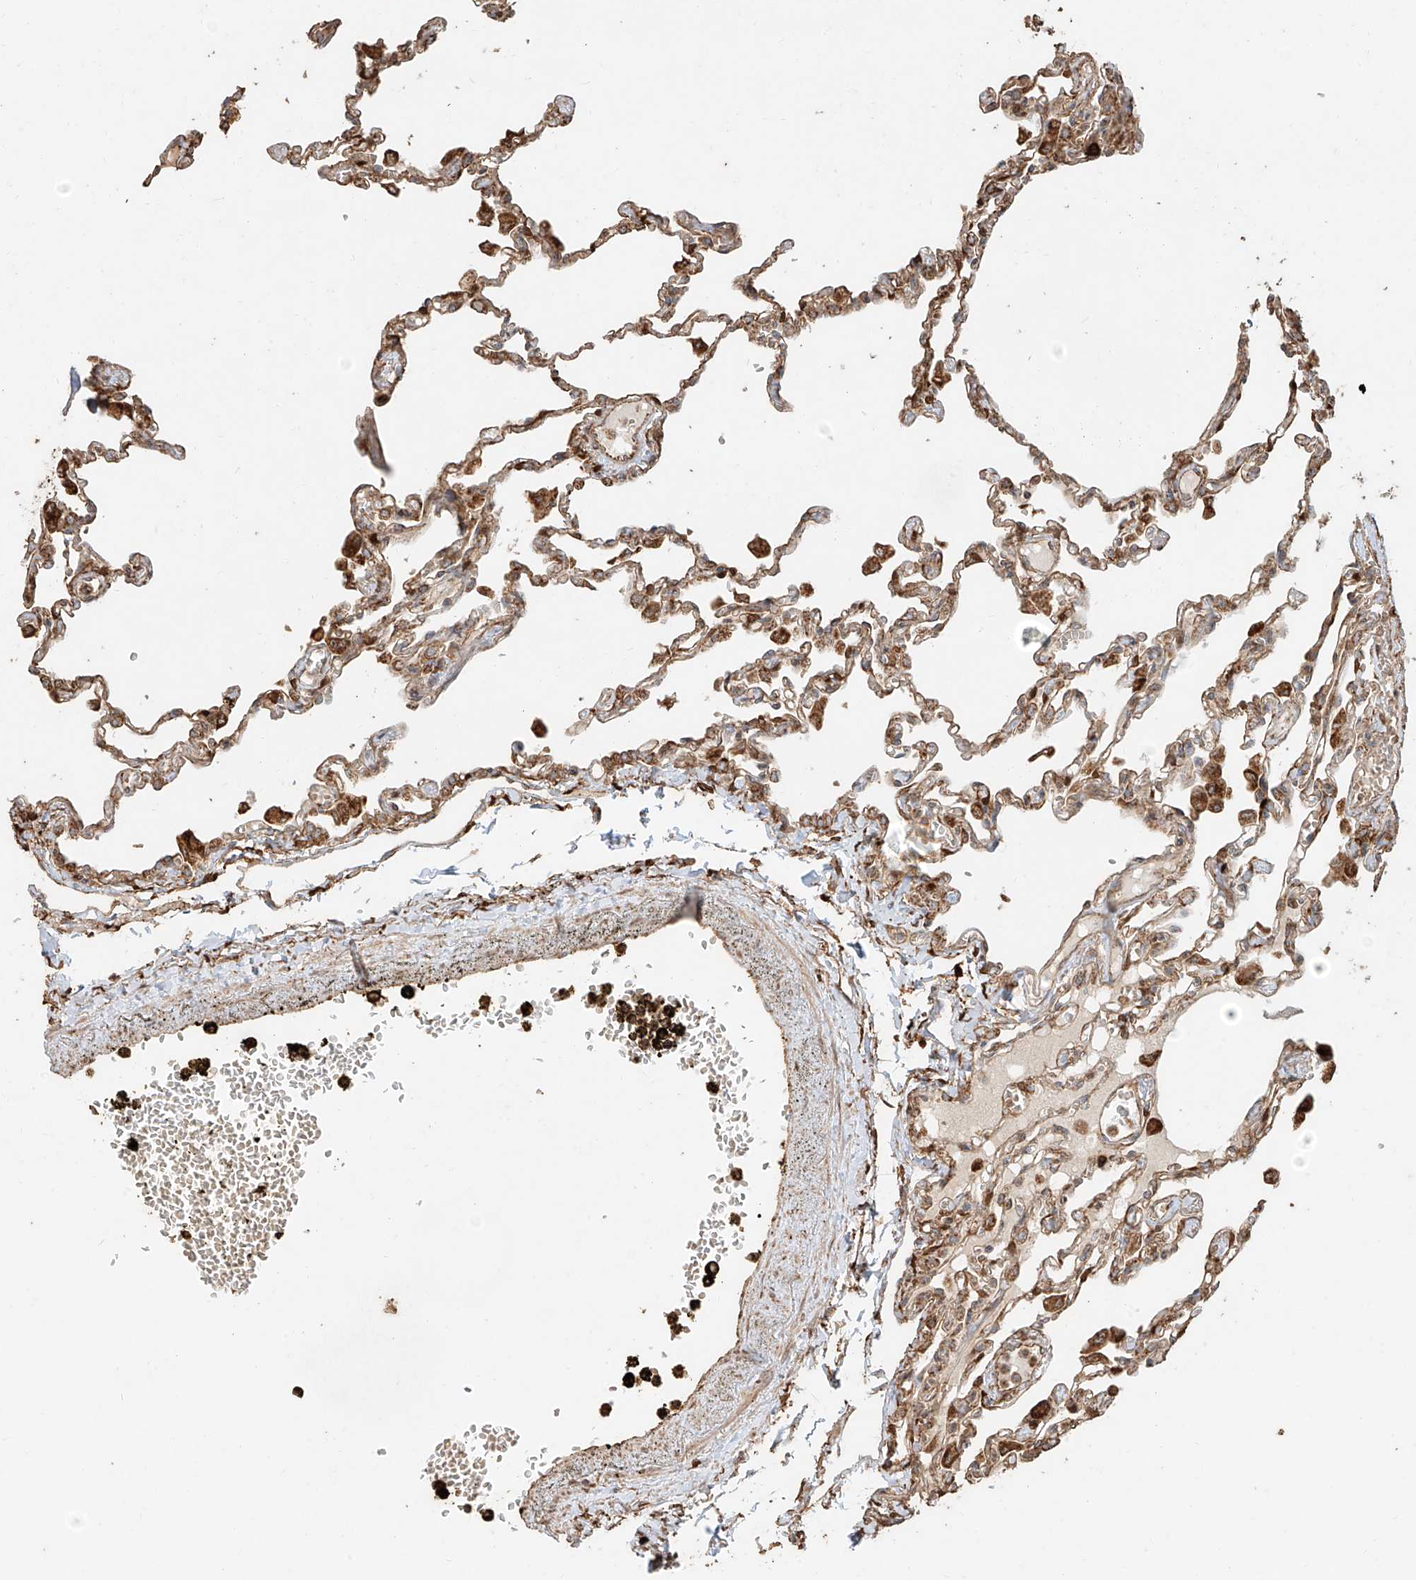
{"staining": {"intensity": "moderate", "quantity": ">75%", "location": "cytoplasmic/membranous"}, "tissue": "lung", "cell_type": "Alveolar cells", "image_type": "normal", "snomed": [{"axis": "morphology", "description": "Normal tissue, NOS"}, {"axis": "topography", "description": "Bronchus"}, {"axis": "topography", "description": "Lung"}], "caption": "A high-resolution micrograph shows immunohistochemistry (IHC) staining of normal lung, which exhibits moderate cytoplasmic/membranous expression in approximately >75% of alveolar cells. The staining was performed using DAB, with brown indicating positive protein expression. Nuclei are stained blue with hematoxylin.", "gene": "EFNB1", "patient": {"sex": "female", "age": 49}}